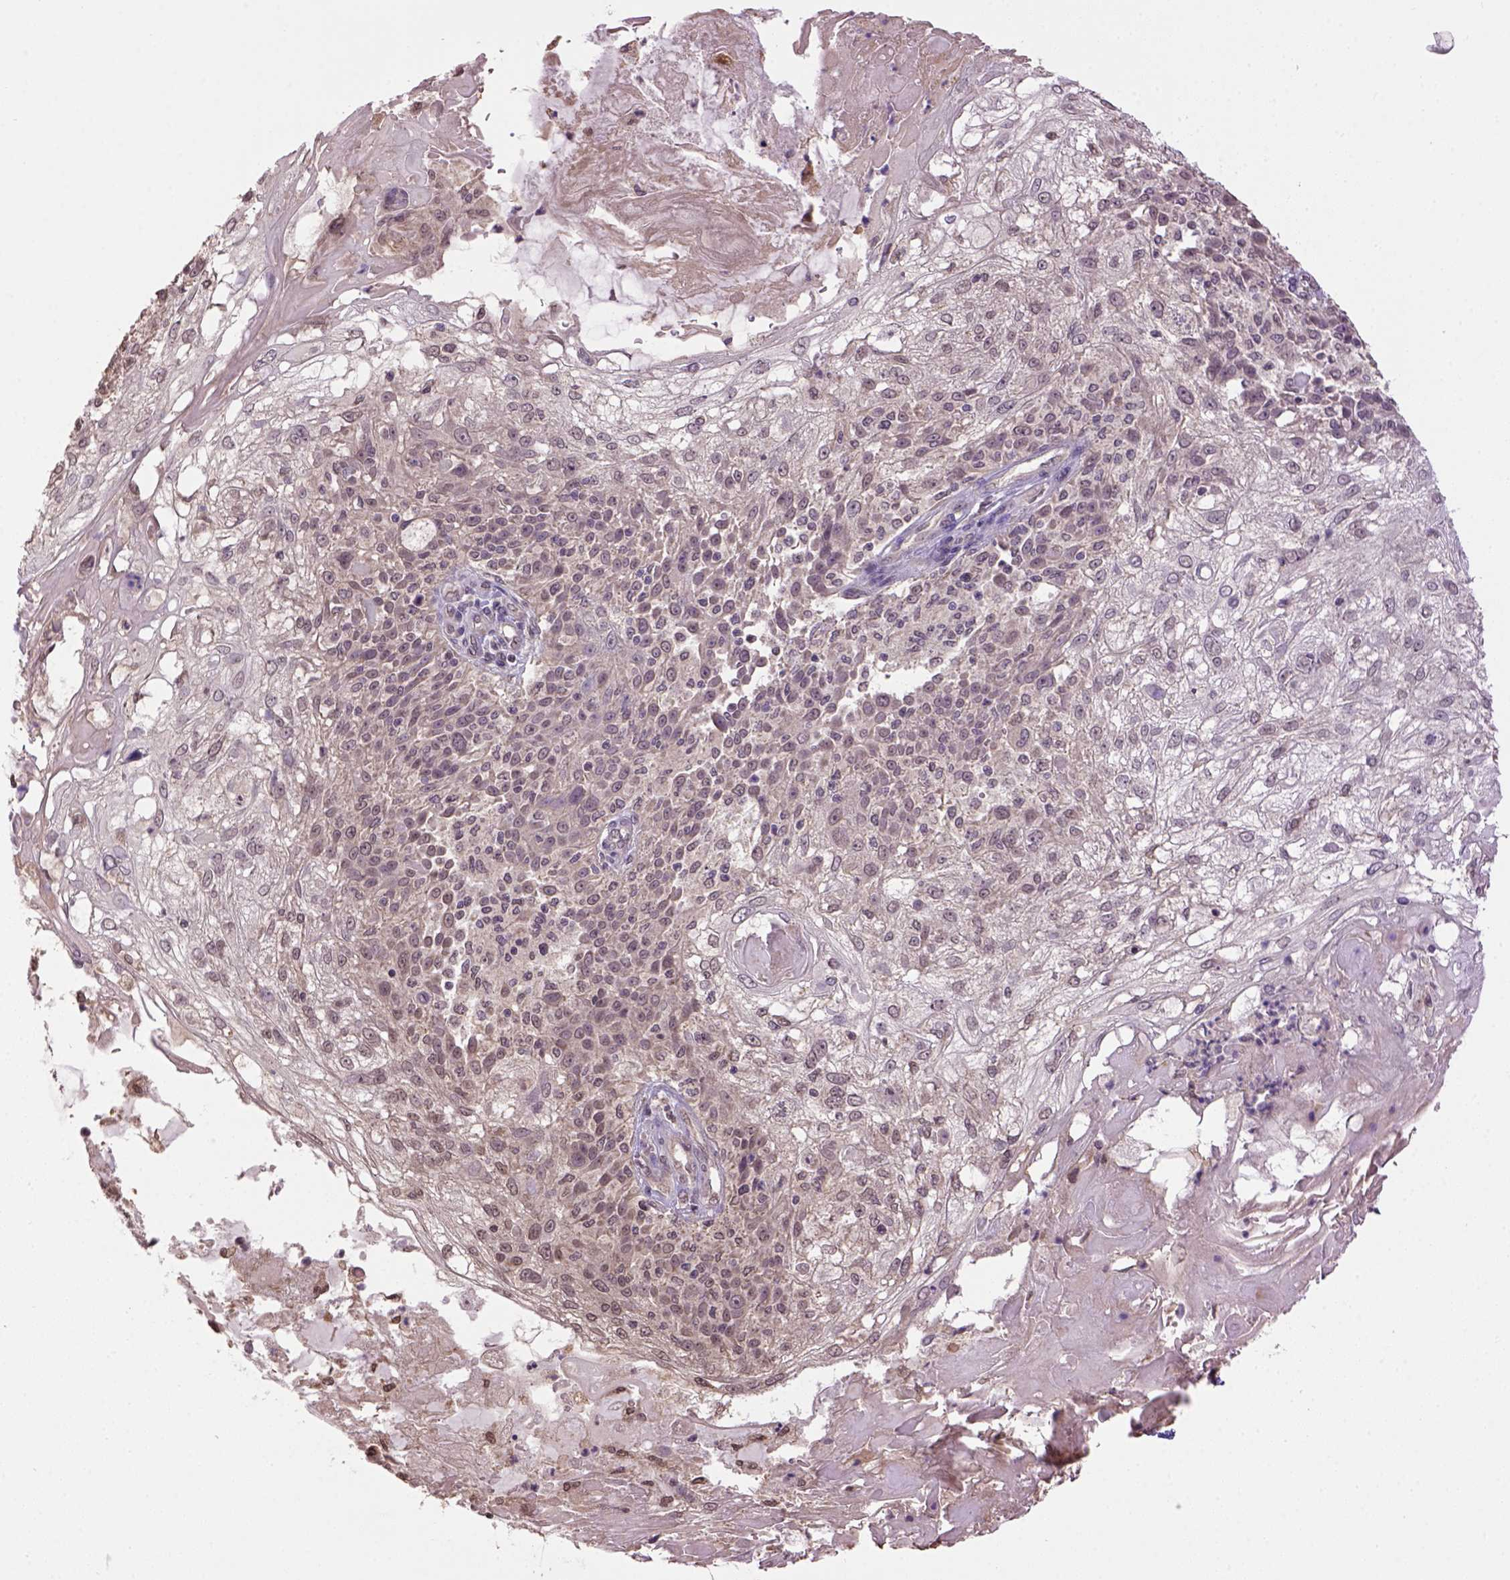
{"staining": {"intensity": "weak", "quantity": "<25%", "location": "cytoplasmic/membranous"}, "tissue": "skin cancer", "cell_type": "Tumor cells", "image_type": "cancer", "snomed": [{"axis": "morphology", "description": "Normal tissue, NOS"}, {"axis": "morphology", "description": "Squamous cell carcinoma, NOS"}, {"axis": "topography", "description": "Skin"}], "caption": "This is an immunohistochemistry (IHC) photomicrograph of squamous cell carcinoma (skin). There is no positivity in tumor cells.", "gene": "WDR17", "patient": {"sex": "female", "age": 83}}